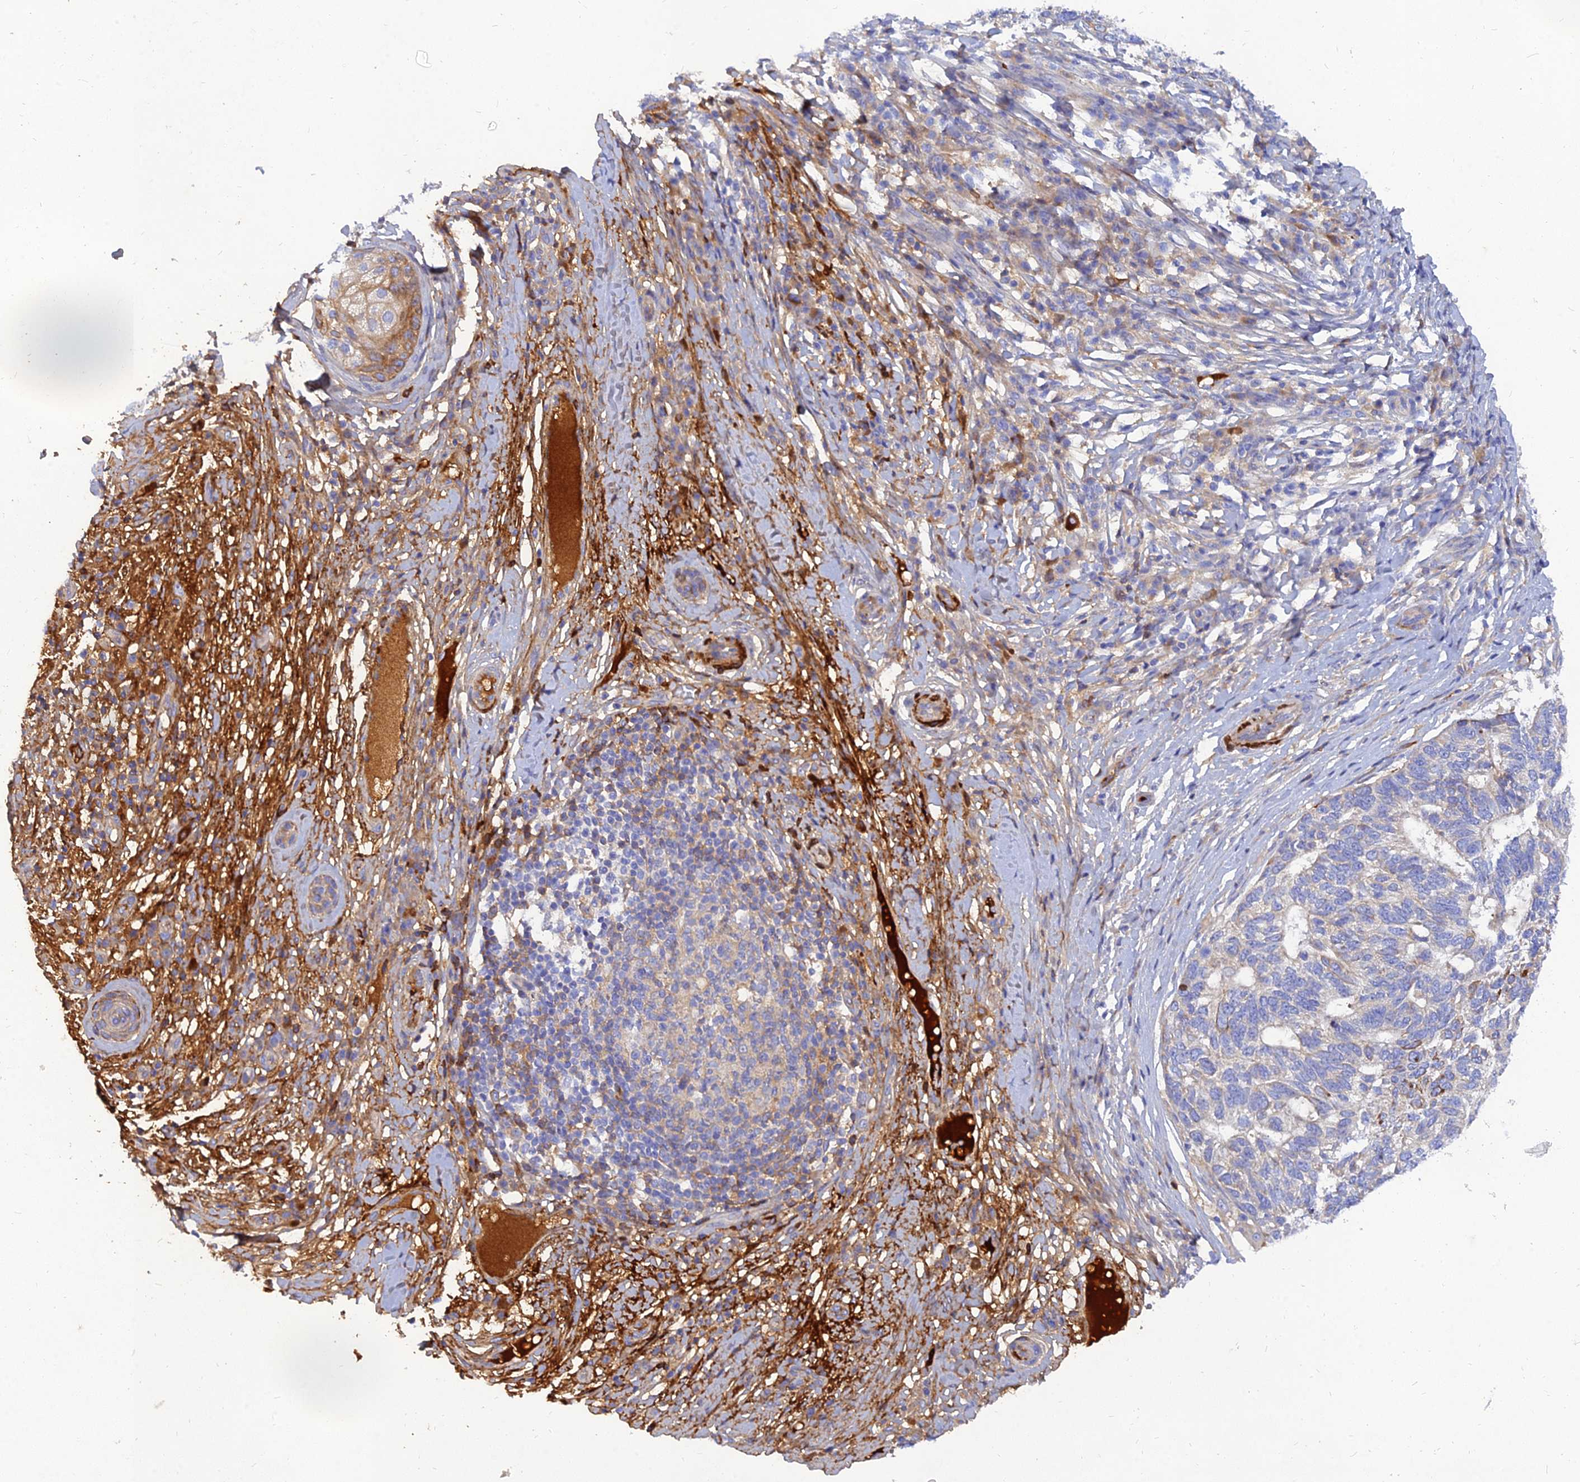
{"staining": {"intensity": "weak", "quantity": "<25%", "location": "cytoplasmic/membranous"}, "tissue": "skin cancer", "cell_type": "Tumor cells", "image_type": "cancer", "snomed": [{"axis": "morphology", "description": "Basal cell carcinoma"}, {"axis": "topography", "description": "Skin"}], "caption": "Immunohistochemistry photomicrograph of neoplastic tissue: human skin basal cell carcinoma stained with DAB reveals no significant protein expression in tumor cells. (DAB (3,3'-diaminobenzidine) immunohistochemistry (IHC) with hematoxylin counter stain).", "gene": "MROH1", "patient": {"sex": "female", "age": 65}}